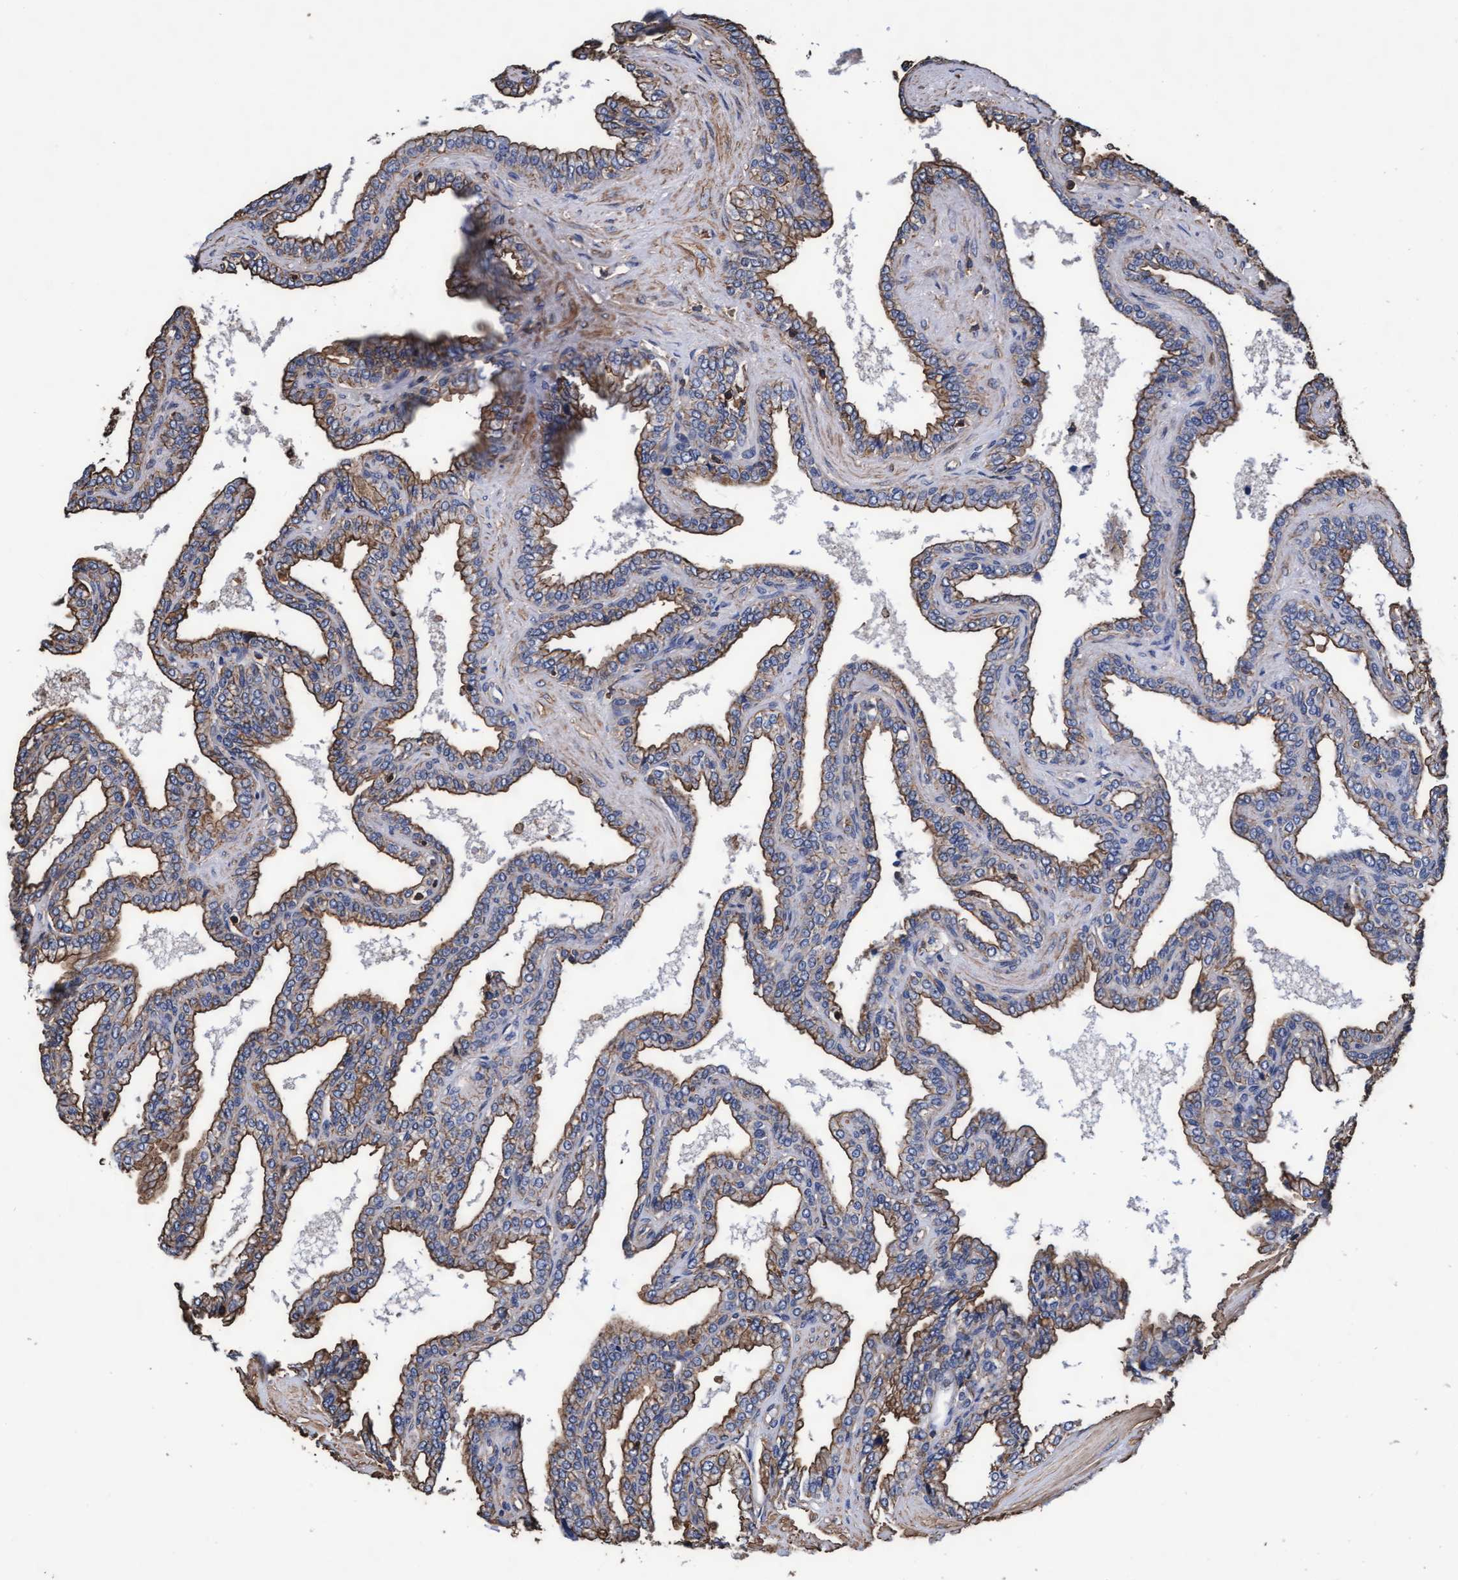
{"staining": {"intensity": "moderate", "quantity": ">75%", "location": "cytoplasmic/membranous"}, "tissue": "seminal vesicle", "cell_type": "Glandular cells", "image_type": "normal", "snomed": [{"axis": "morphology", "description": "Normal tissue, NOS"}, {"axis": "topography", "description": "Seminal veicle"}], "caption": "This is an image of IHC staining of normal seminal vesicle, which shows moderate expression in the cytoplasmic/membranous of glandular cells.", "gene": "GRHPR", "patient": {"sex": "male", "age": 46}}